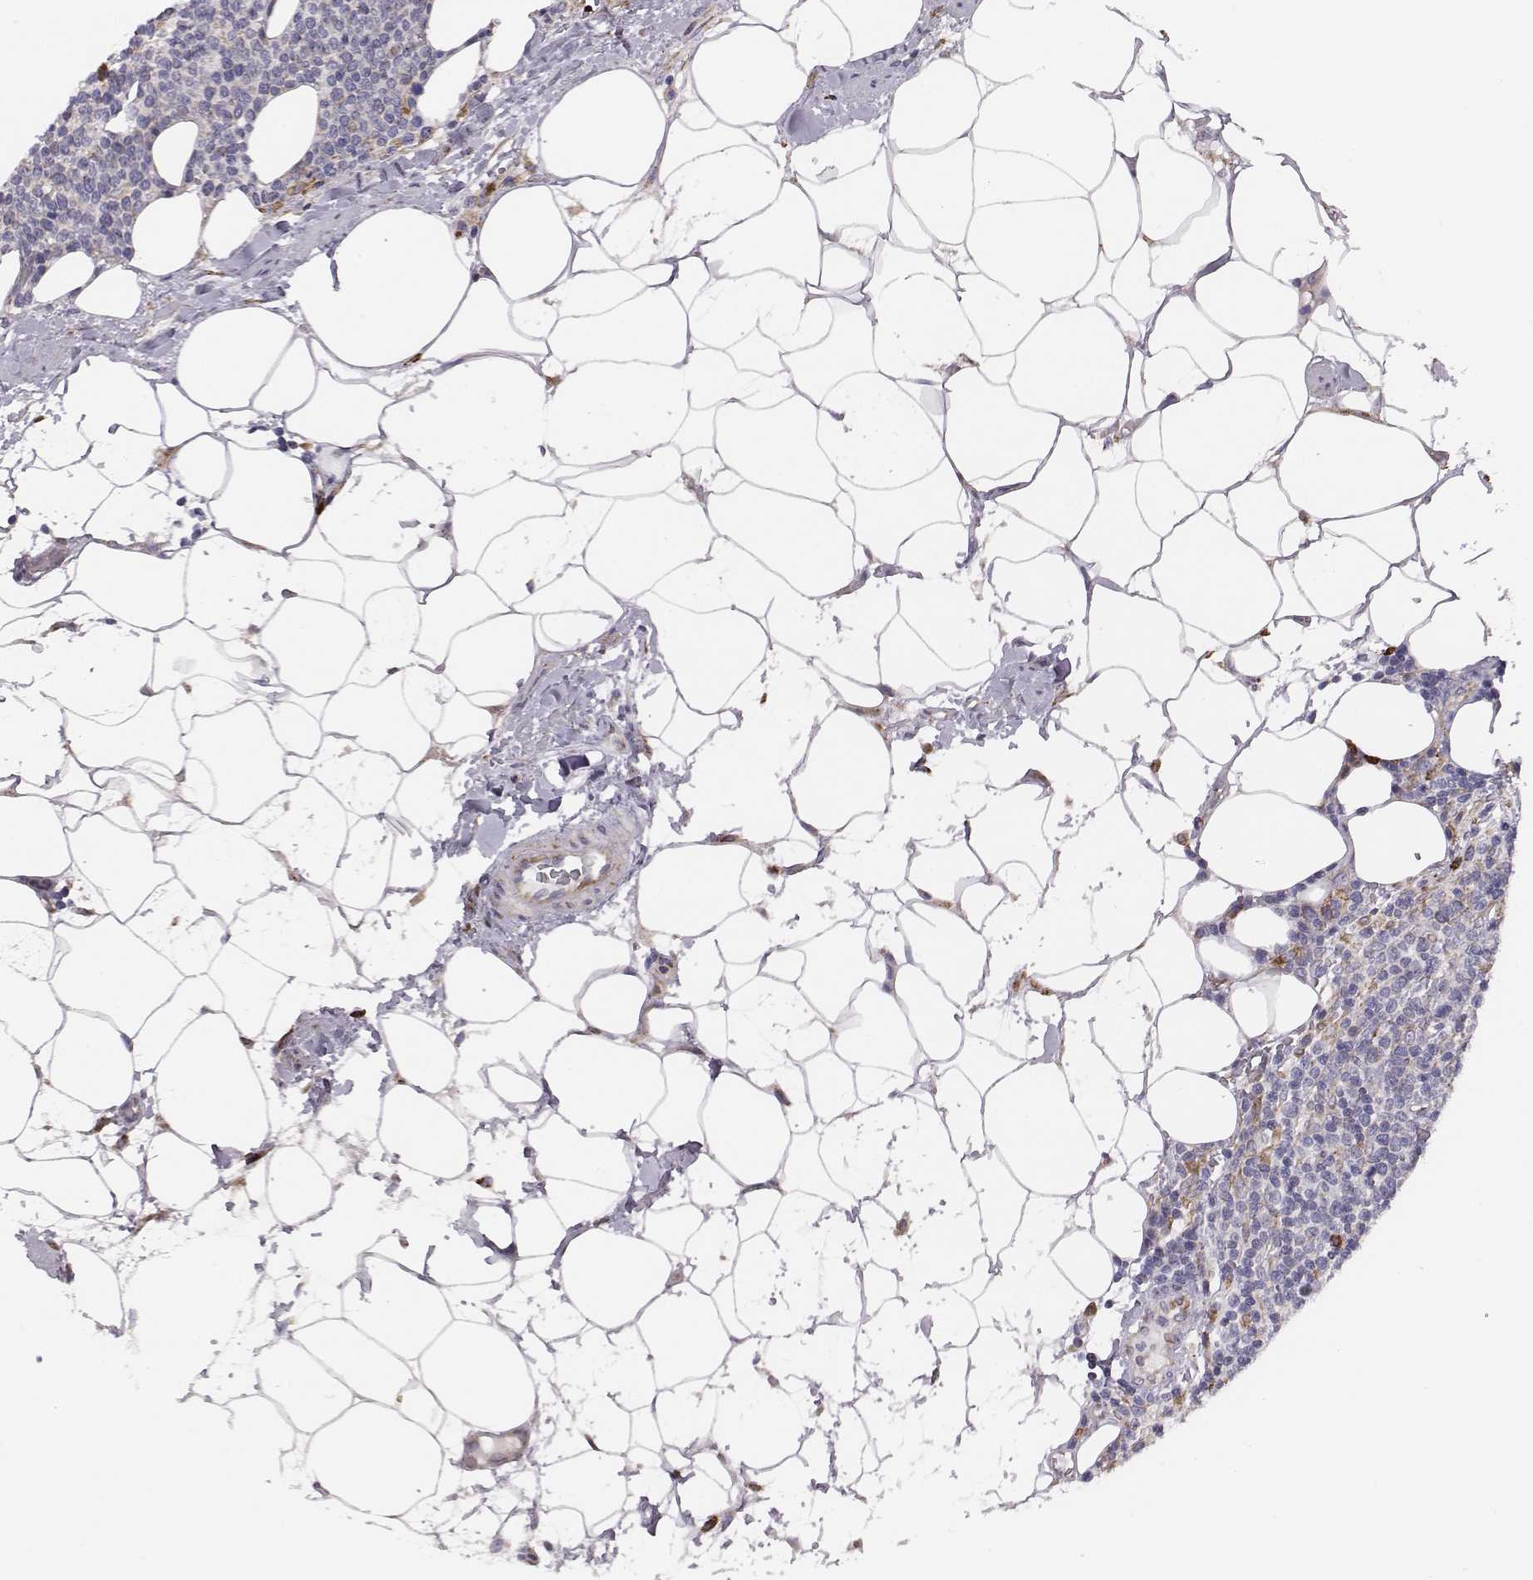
{"staining": {"intensity": "negative", "quantity": "none", "location": "none"}, "tissue": "lymphoma", "cell_type": "Tumor cells", "image_type": "cancer", "snomed": [{"axis": "morphology", "description": "Malignant lymphoma, non-Hodgkin's type, High grade"}, {"axis": "topography", "description": "Lymph node"}], "caption": "Immunohistochemistry (IHC) image of human high-grade malignant lymphoma, non-Hodgkin's type stained for a protein (brown), which exhibits no staining in tumor cells. Brightfield microscopy of immunohistochemistry (IHC) stained with DAB (3,3'-diaminobenzidine) (brown) and hematoxylin (blue), captured at high magnification.", "gene": "SELENOI", "patient": {"sex": "male", "age": 61}}